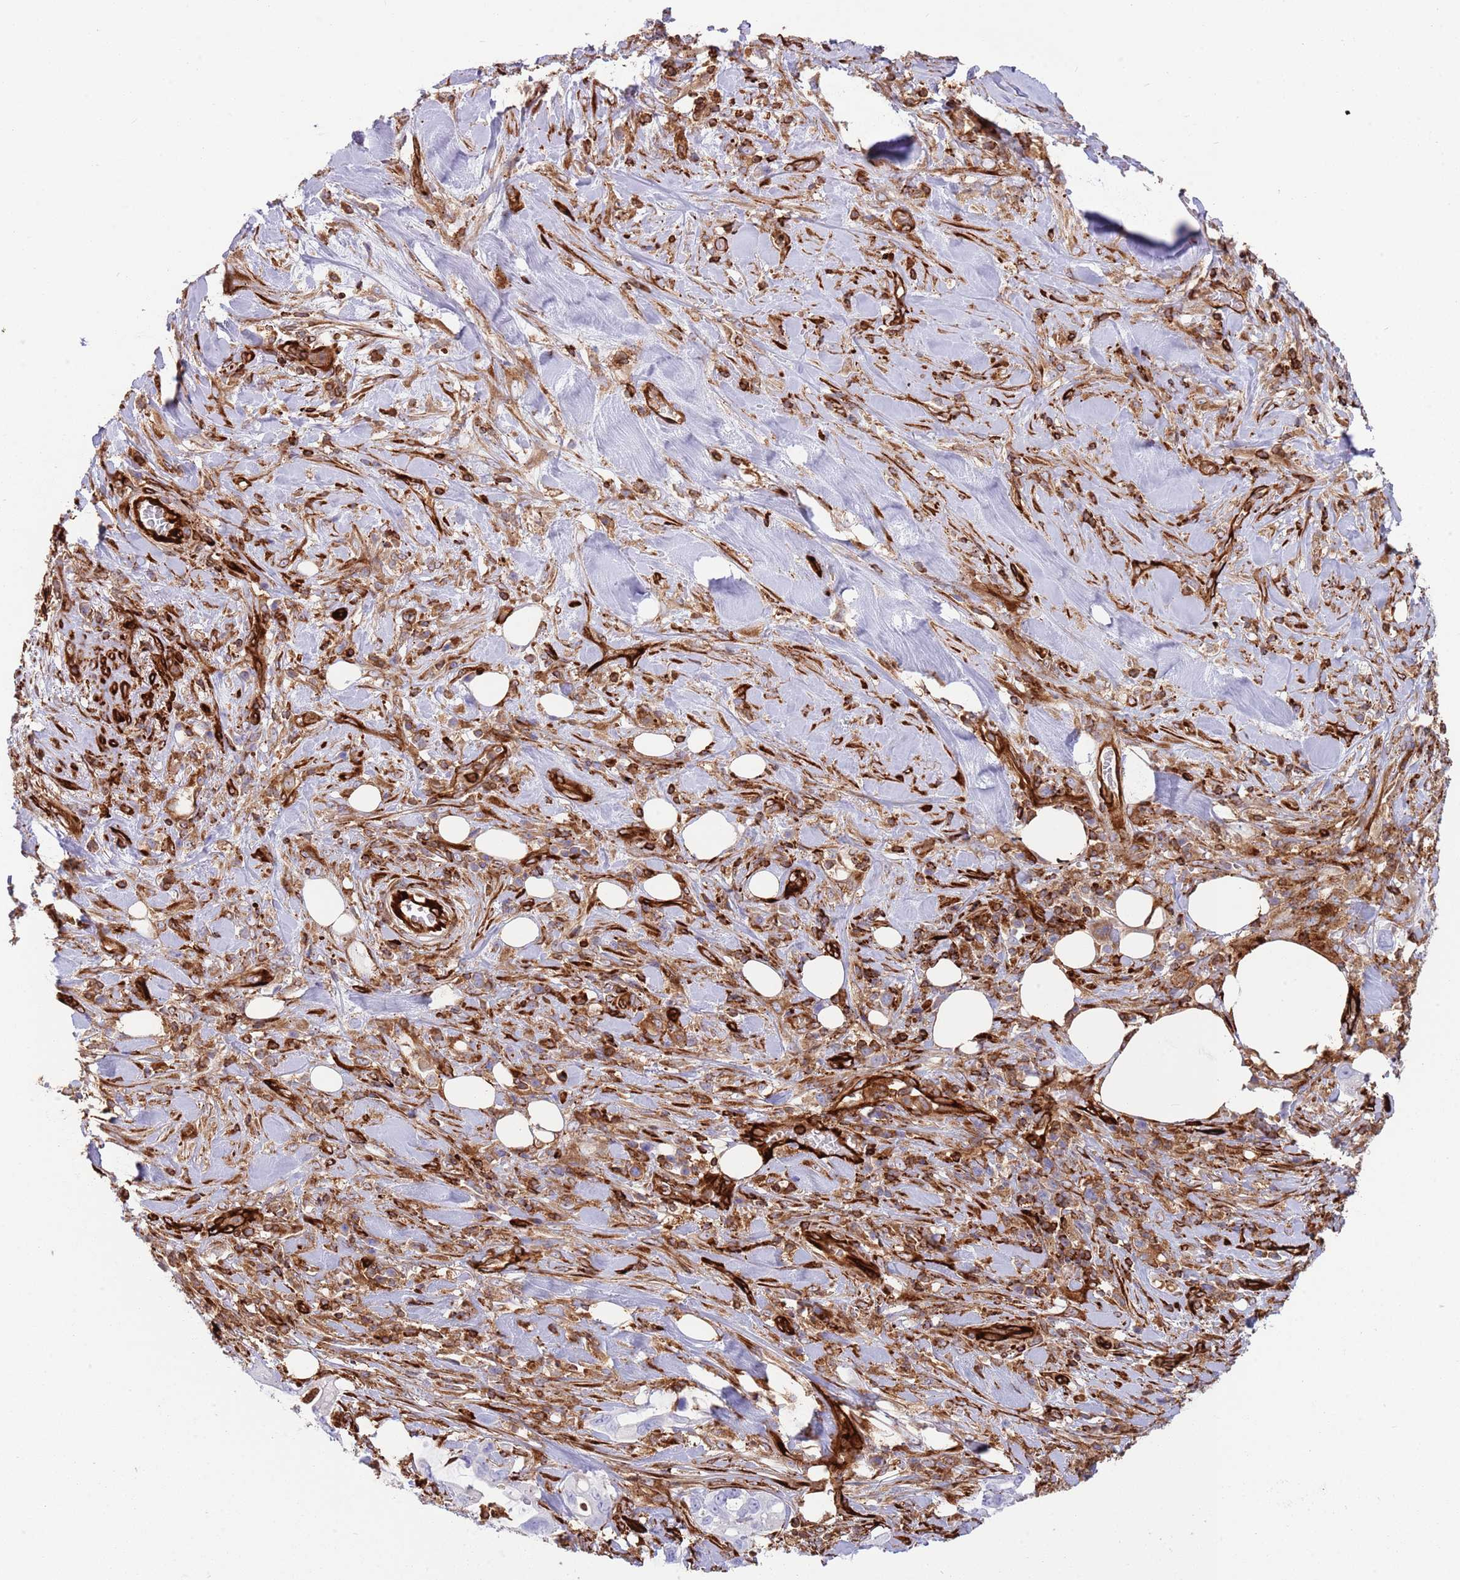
{"staining": {"intensity": "negative", "quantity": "none", "location": "none"}, "tissue": "pancreatic cancer", "cell_type": "Tumor cells", "image_type": "cancer", "snomed": [{"axis": "morphology", "description": "Adenocarcinoma, NOS"}, {"axis": "topography", "description": "Pancreas"}], "caption": "Micrograph shows no protein staining in tumor cells of adenocarcinoma (pancreatic) tissue. (DAB immunohistochemistry (IHC) with hematoxylin counter stain).", "gene": "KBTBD7", "patient": {"sex": "female", "age": 61}}